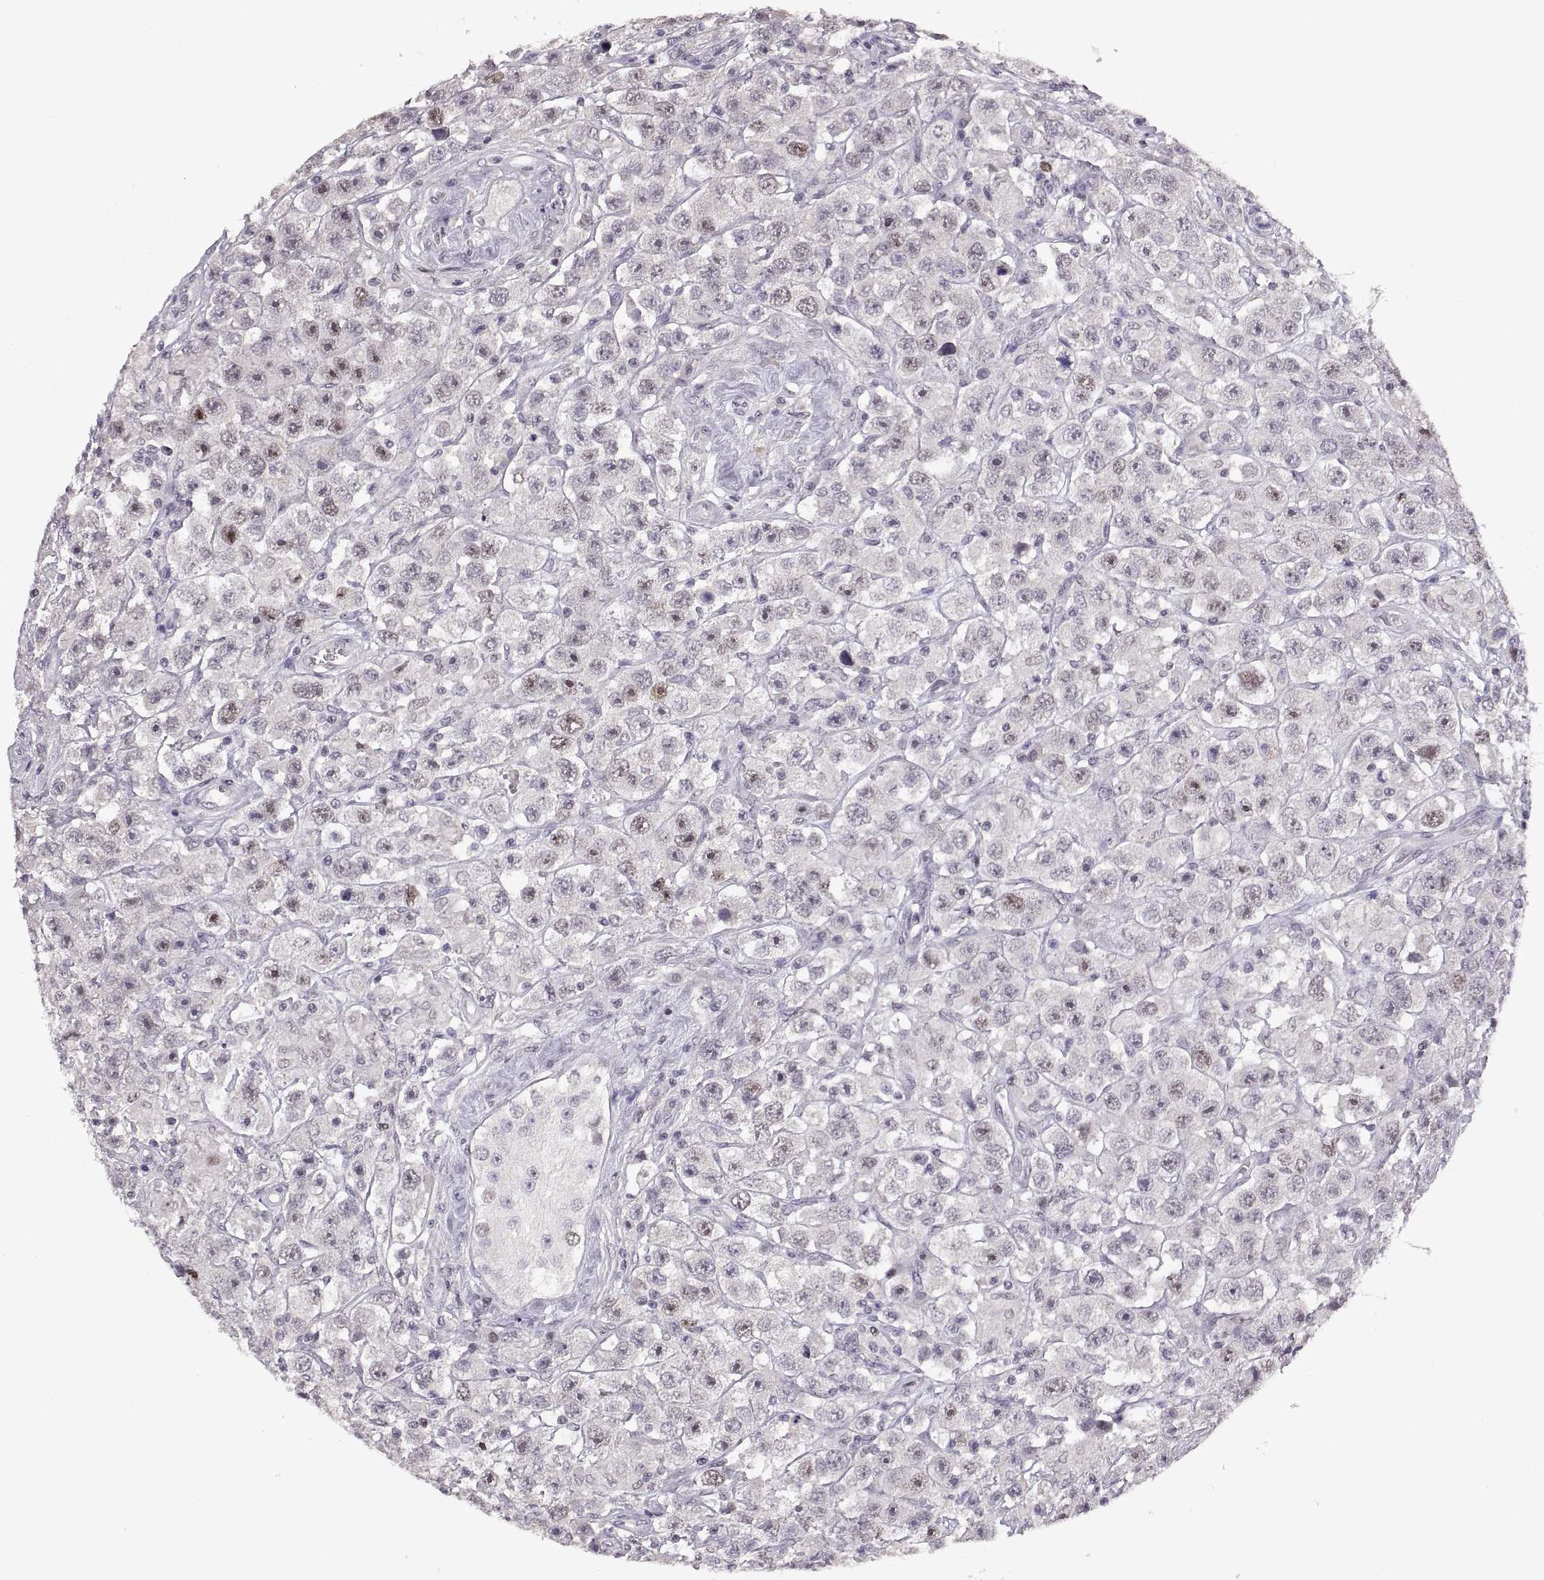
{"staining": {"intensity": "weak", "quantity": "<25%", "location": "nuclear"}, "tissue": "testis cancer", "cell_type": "Tumor cells", "image_type": "cancer", "snomed": [{"axis": "morphology", "description": "Seminoma, NOS"}, {"axis": "topography", "description": "Testis"}], "caption": "A photomicrograph of testis cancer (seminoma) stained for a protein reveals no brown staining in tumor cells.", "gene": "NEK2", "patient": {"sex": "male", "age": 45}}